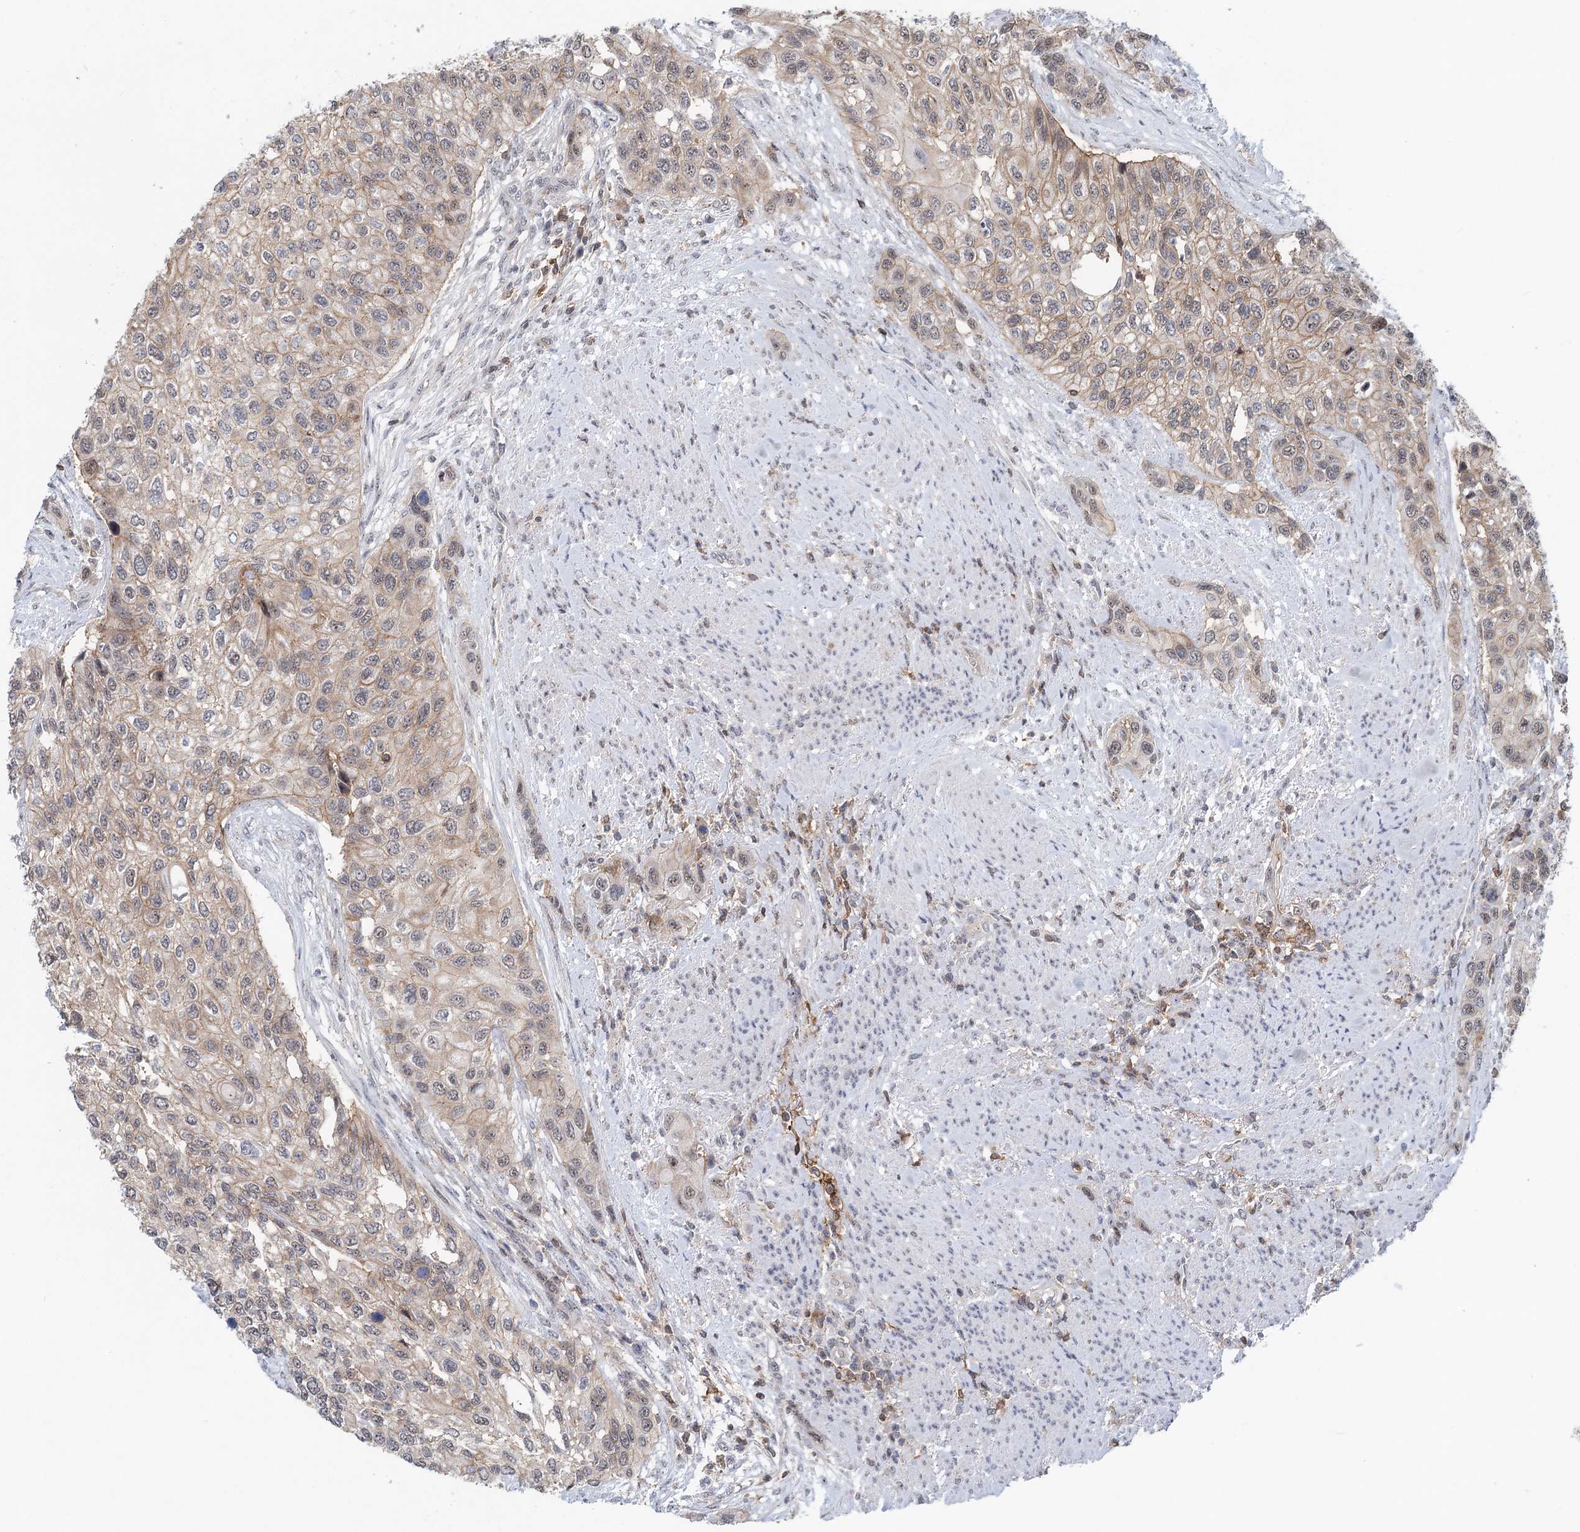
{"staining": {"intensity": "weak", "quantity": ">75%", "location": "cytoplasmic/membranous"}, "tissue": "urothelial cancer", "cell_type": "Tumor cells", "image_type": "cancer", "snomed": [{"axis": "morphology", "description": "Normal tissue, NOS"}, {"axis": "morphology", "description": "Urothelial carcinoma, High grade"}, {"axis": "topography", "description": "Vascular tissue"}, {"axis": "topography", "description": "Urinary bladder"}], "caption": "Protein staining of urothelial cancer tissue shows weak cytoplasmic/membranous staining in about >75% of tumor cells.", "gene": "CDC42SE2", "patient": {"sex": "female", "age": 56}}